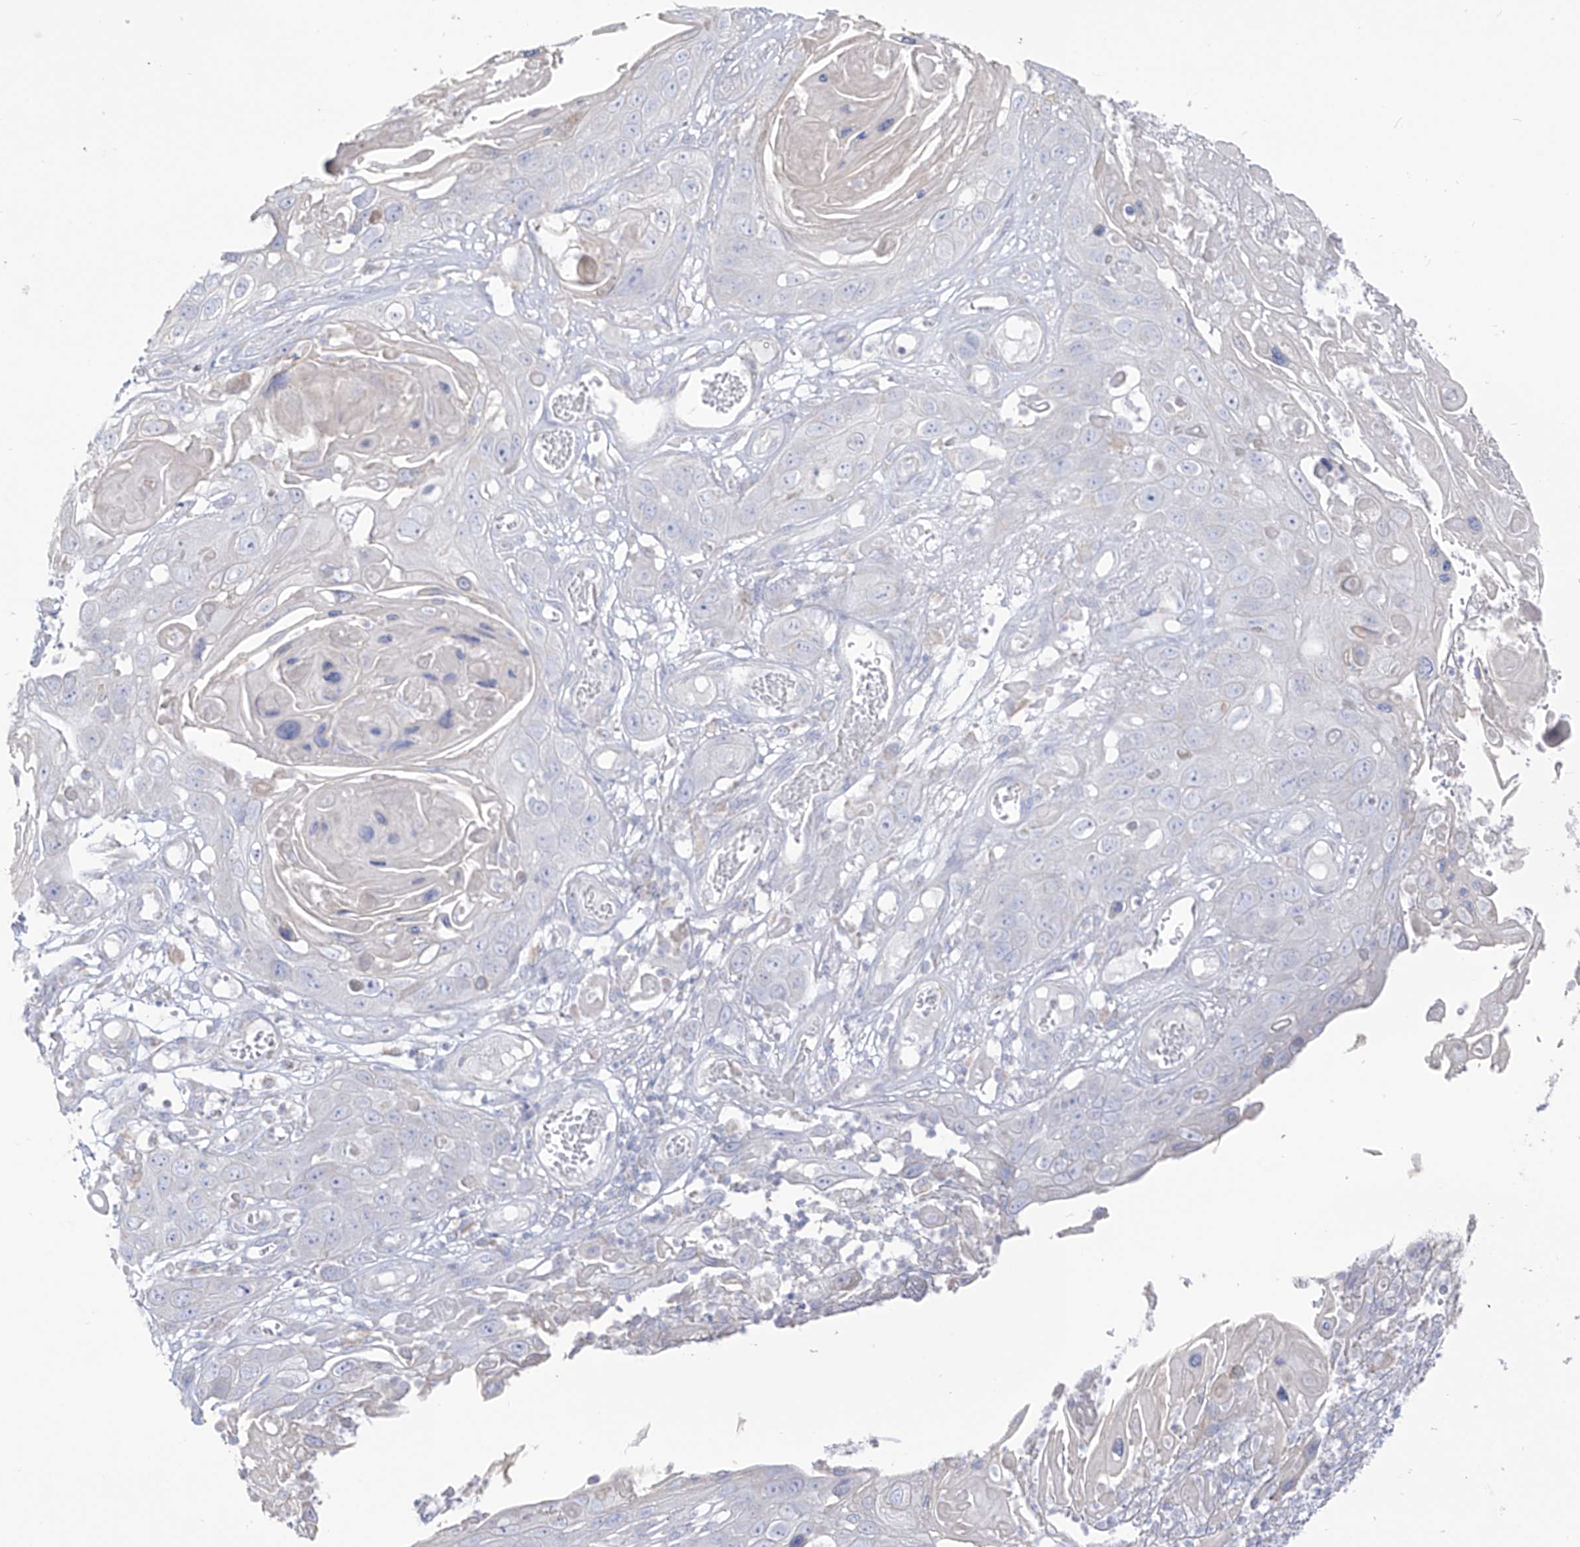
{"staining": {"intensity": "negative", "quantity": "none", "location": "none"}, "tissue": "skin cancer", "cell_type": "Tumor cells", "image_type": "cancer", "snomed": [{"axis": "morphology", "description": "Squamous cell carcinoma, NOS"}, {"axis": "topography", "description": "Skin"}], "caption": "High magnification brightfield microscopy of squamous cell carcinoma (skin) stained with DAB (brown) and counterstained with hematoxylin (blue): tumor cells show no significant expression.", "gene": "RCHY1", "patient": {"sex": "male", "age": 55}}